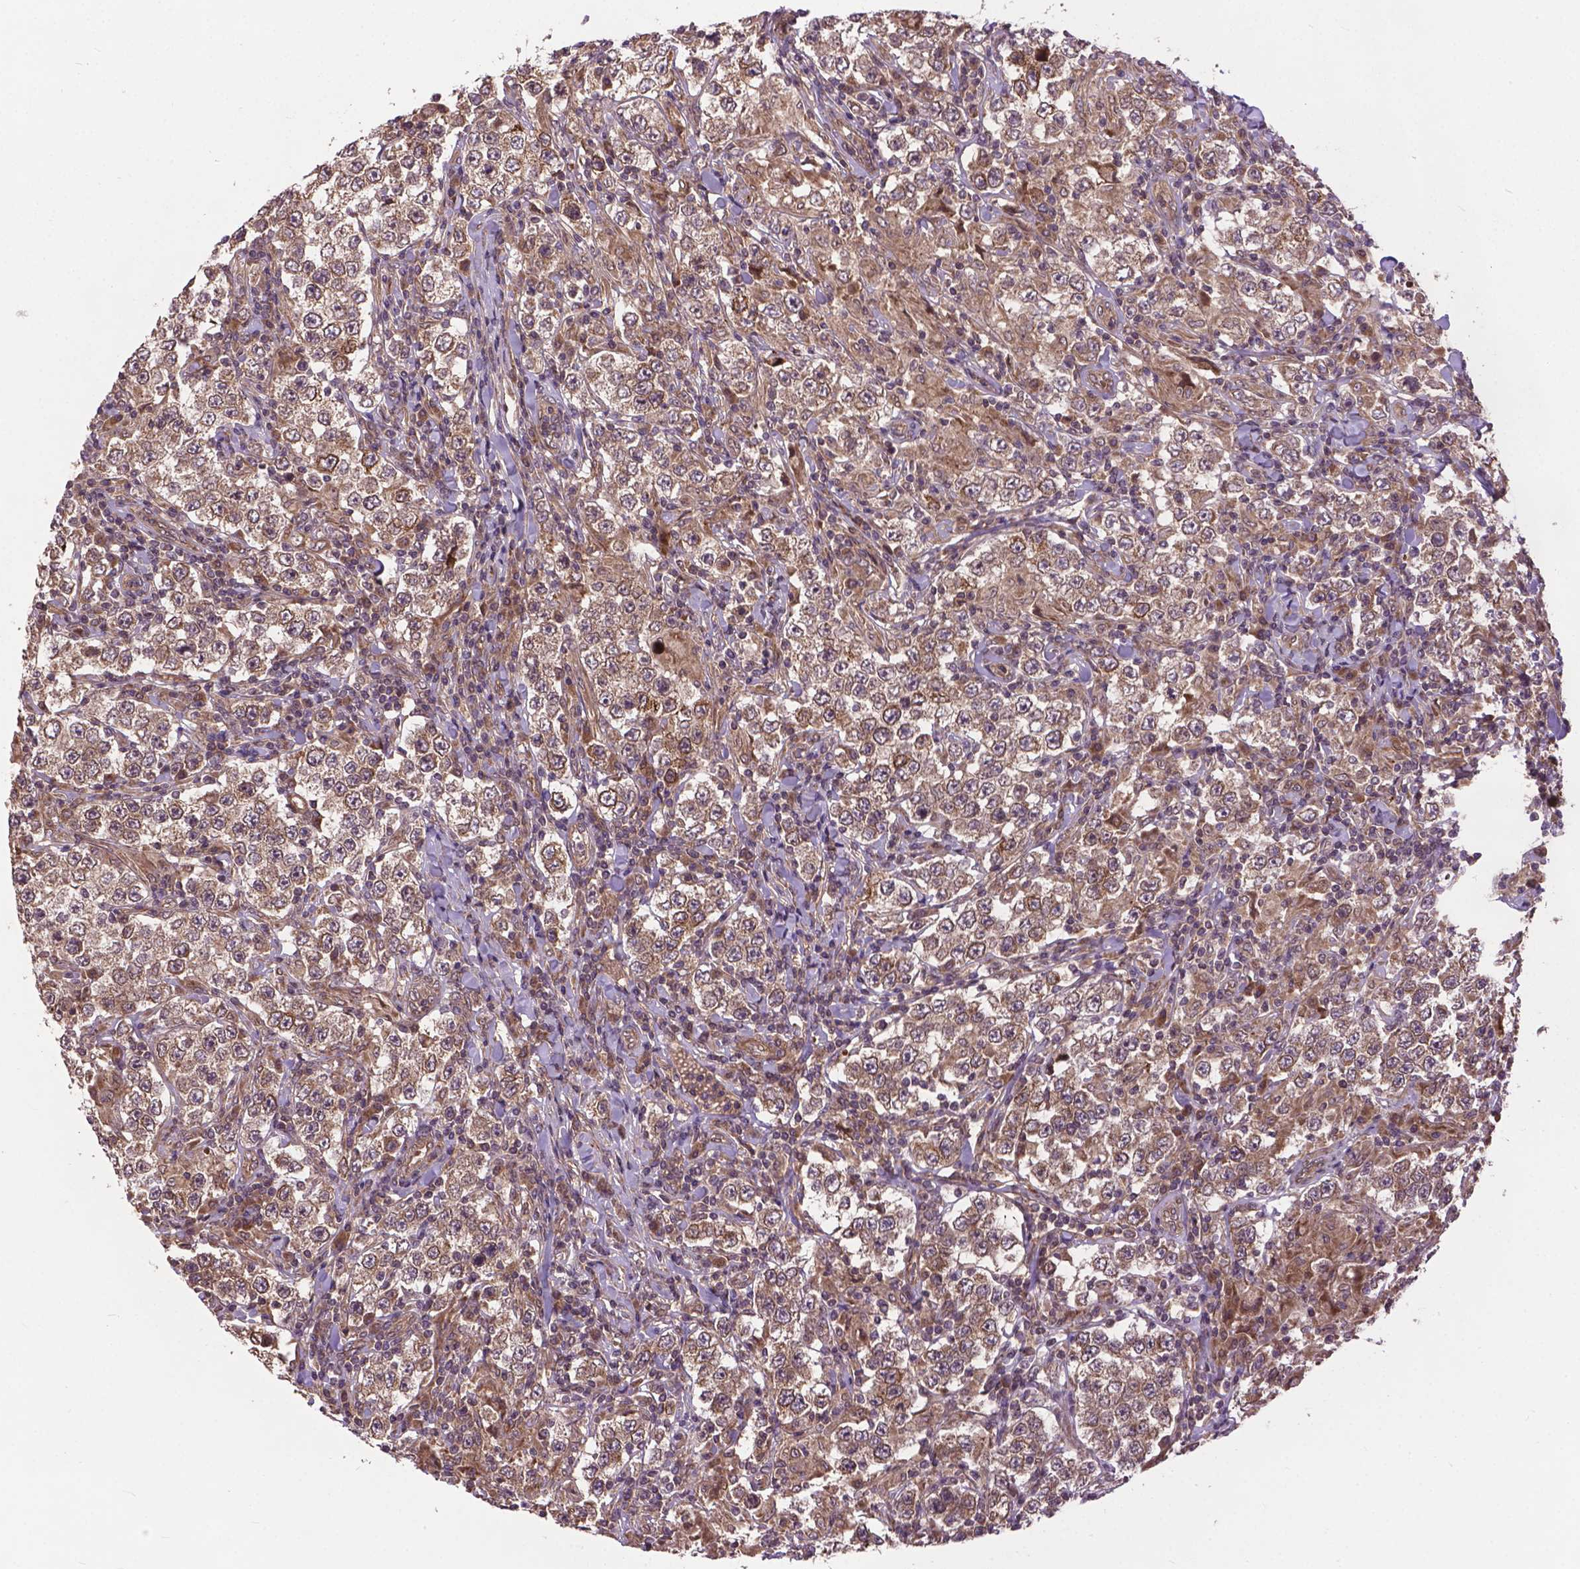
{"staining": {"intensity": "moderate", "quantity": ">75%", "location": "cytoplasmic/membranous"}, "tissue": "testis cancer", "cell_type": "Tumor cells", "image_type": "cancer", "snomed": [{"axis": "morphology", "description": "Seminoma, NOS"}, {"axis": "morphology", "description": "Carcinoma, Embryonal, NOS"}, {"axis": "topography", "description": "Testis"}], "caption": "Moderate cytoplasmic/membranous staining is present in approximately >75% of tumor cells in embryonal carcinoma (testis). (DAB = brown stain, brightfield microscopy at high magnification).", "gene": "ZNF616", "patient": {"sex": "male", "age": 41}}